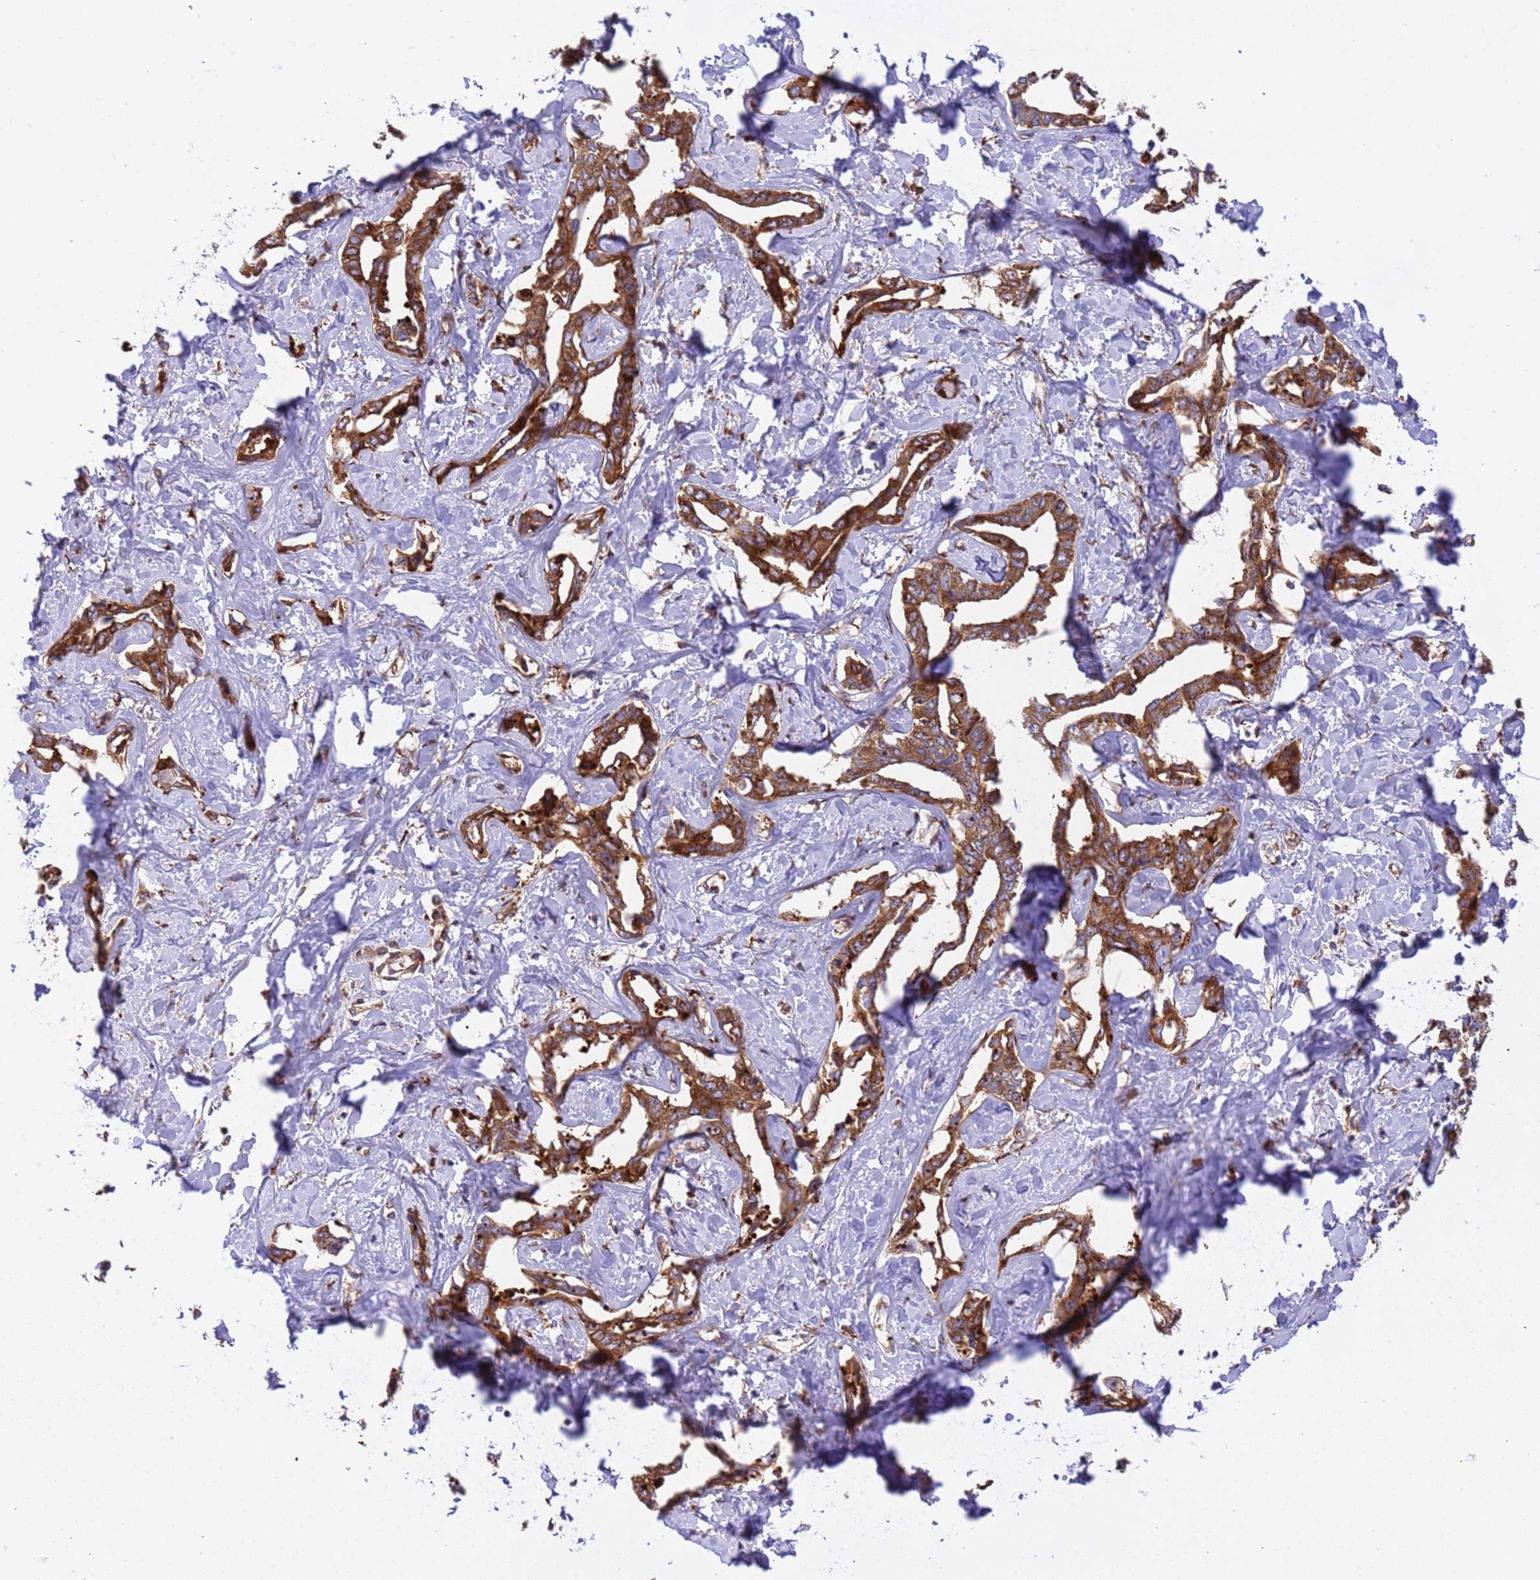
{"staining": {"intensity": "strong", "quantity": ">75%", "location": "cytoplasmic/membranous"}, "tissue": "liver cancer", "cell_type": "Tumor cells", "image_type": "cancer", "snomed": [{"axis": "morphology", "description": "Cholangiocarcinoma"}, {"axis": "topography", "description": "Liver"}], "caption": "Liver cholangiocarcinoma tissue displays strong cytoplasmic/membranous staining in approximately >75% of tumor cells (brown staining indicates protein expression, while blue staining denotes nuclei).", "gene": "RPL36", "patient": {"sex": "male", "age": 59}}